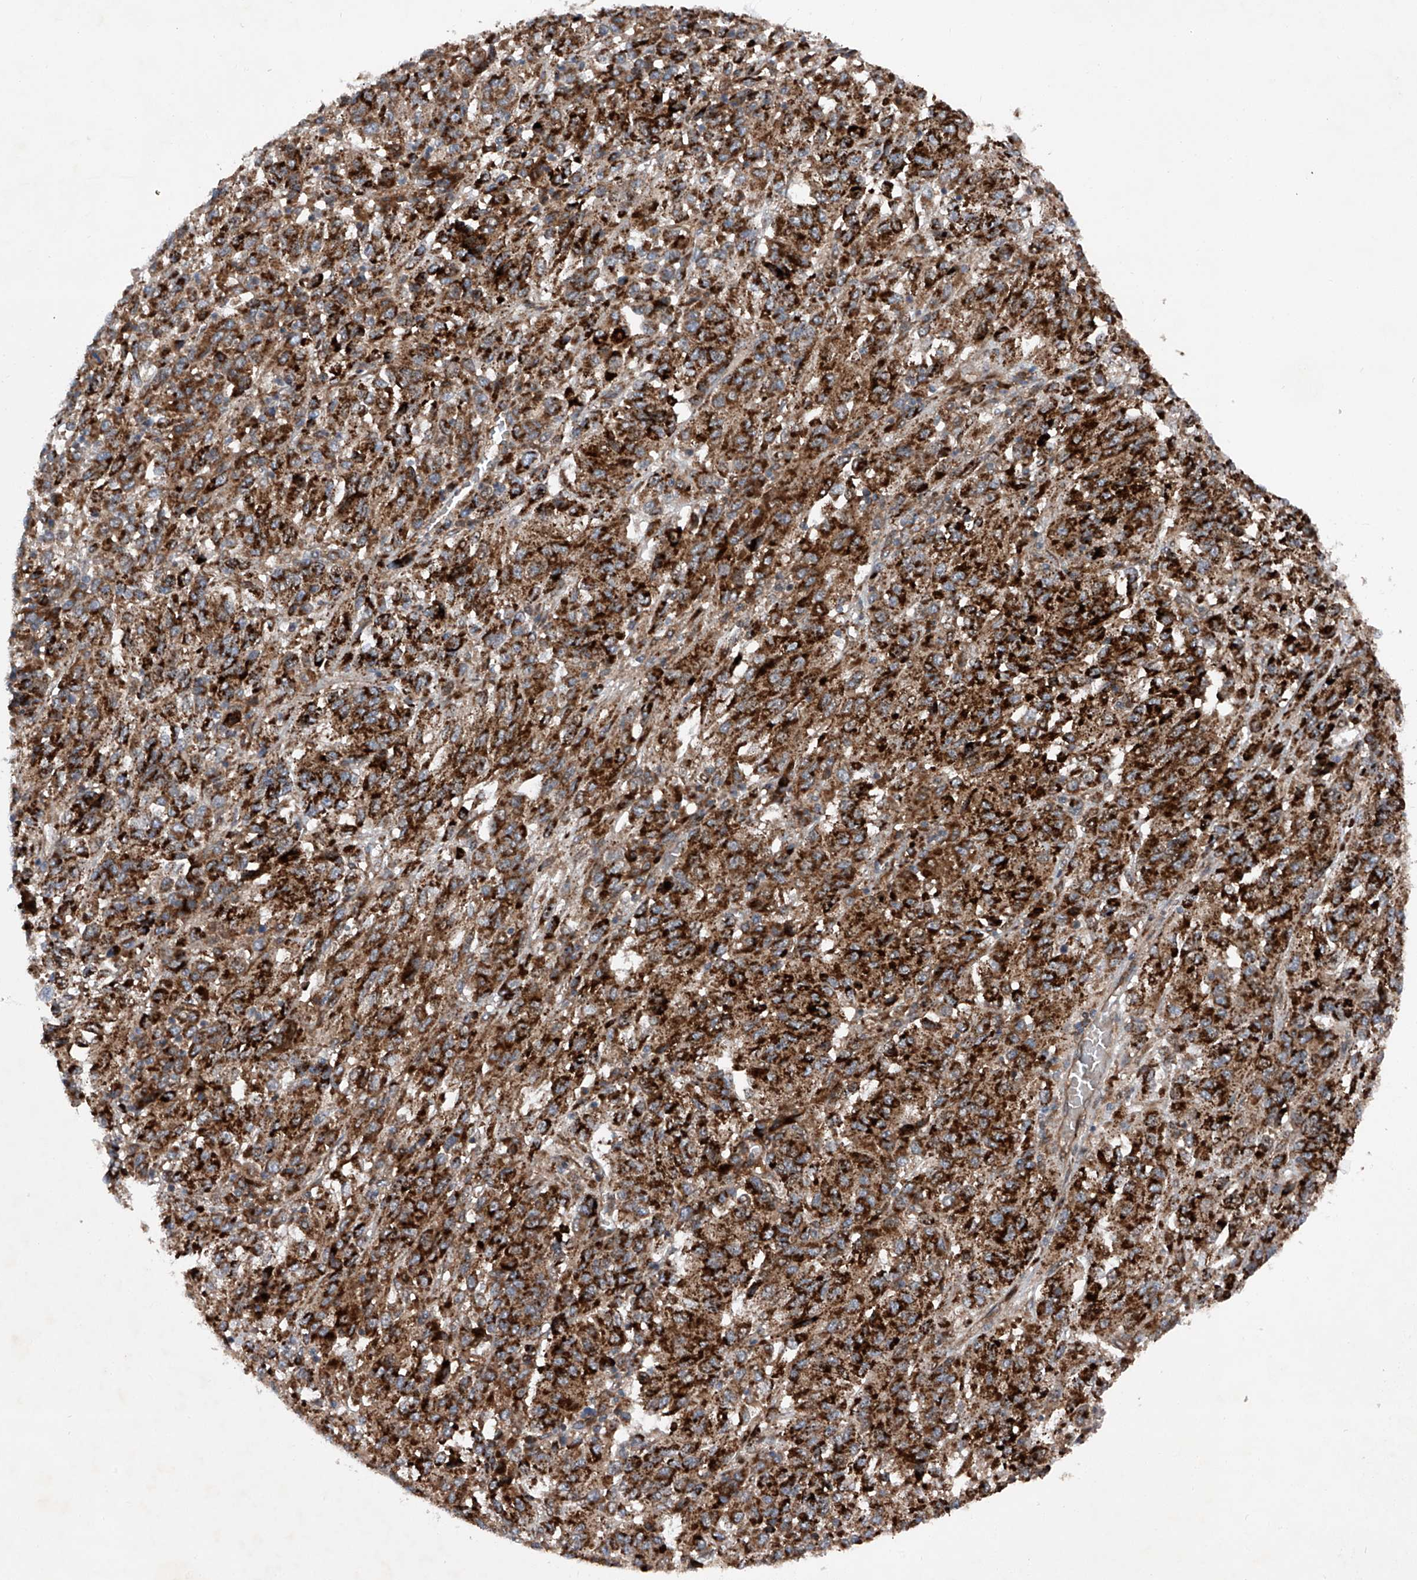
{"staining": {"intensity": "strong", "quantity": ">75%", "location": "cytoplasmic/membranous"}, "tissue": "melanoma", "cell_type": "Tumor cells", "image_type": "cancer", "snomed": [{"axis": "morphology", "description": "Malignant melanoma, Metastatic site"}, {"axis": "topography", "description": "Lung"}], "caption": "Immunohistochemical staining of human melanoma exhibits high levels of strong cytoplasmic/membranous protein expression in about >75% of tumor cells.", "gene": "DAD1", "patient": {"sex": "male", "age": 64}}